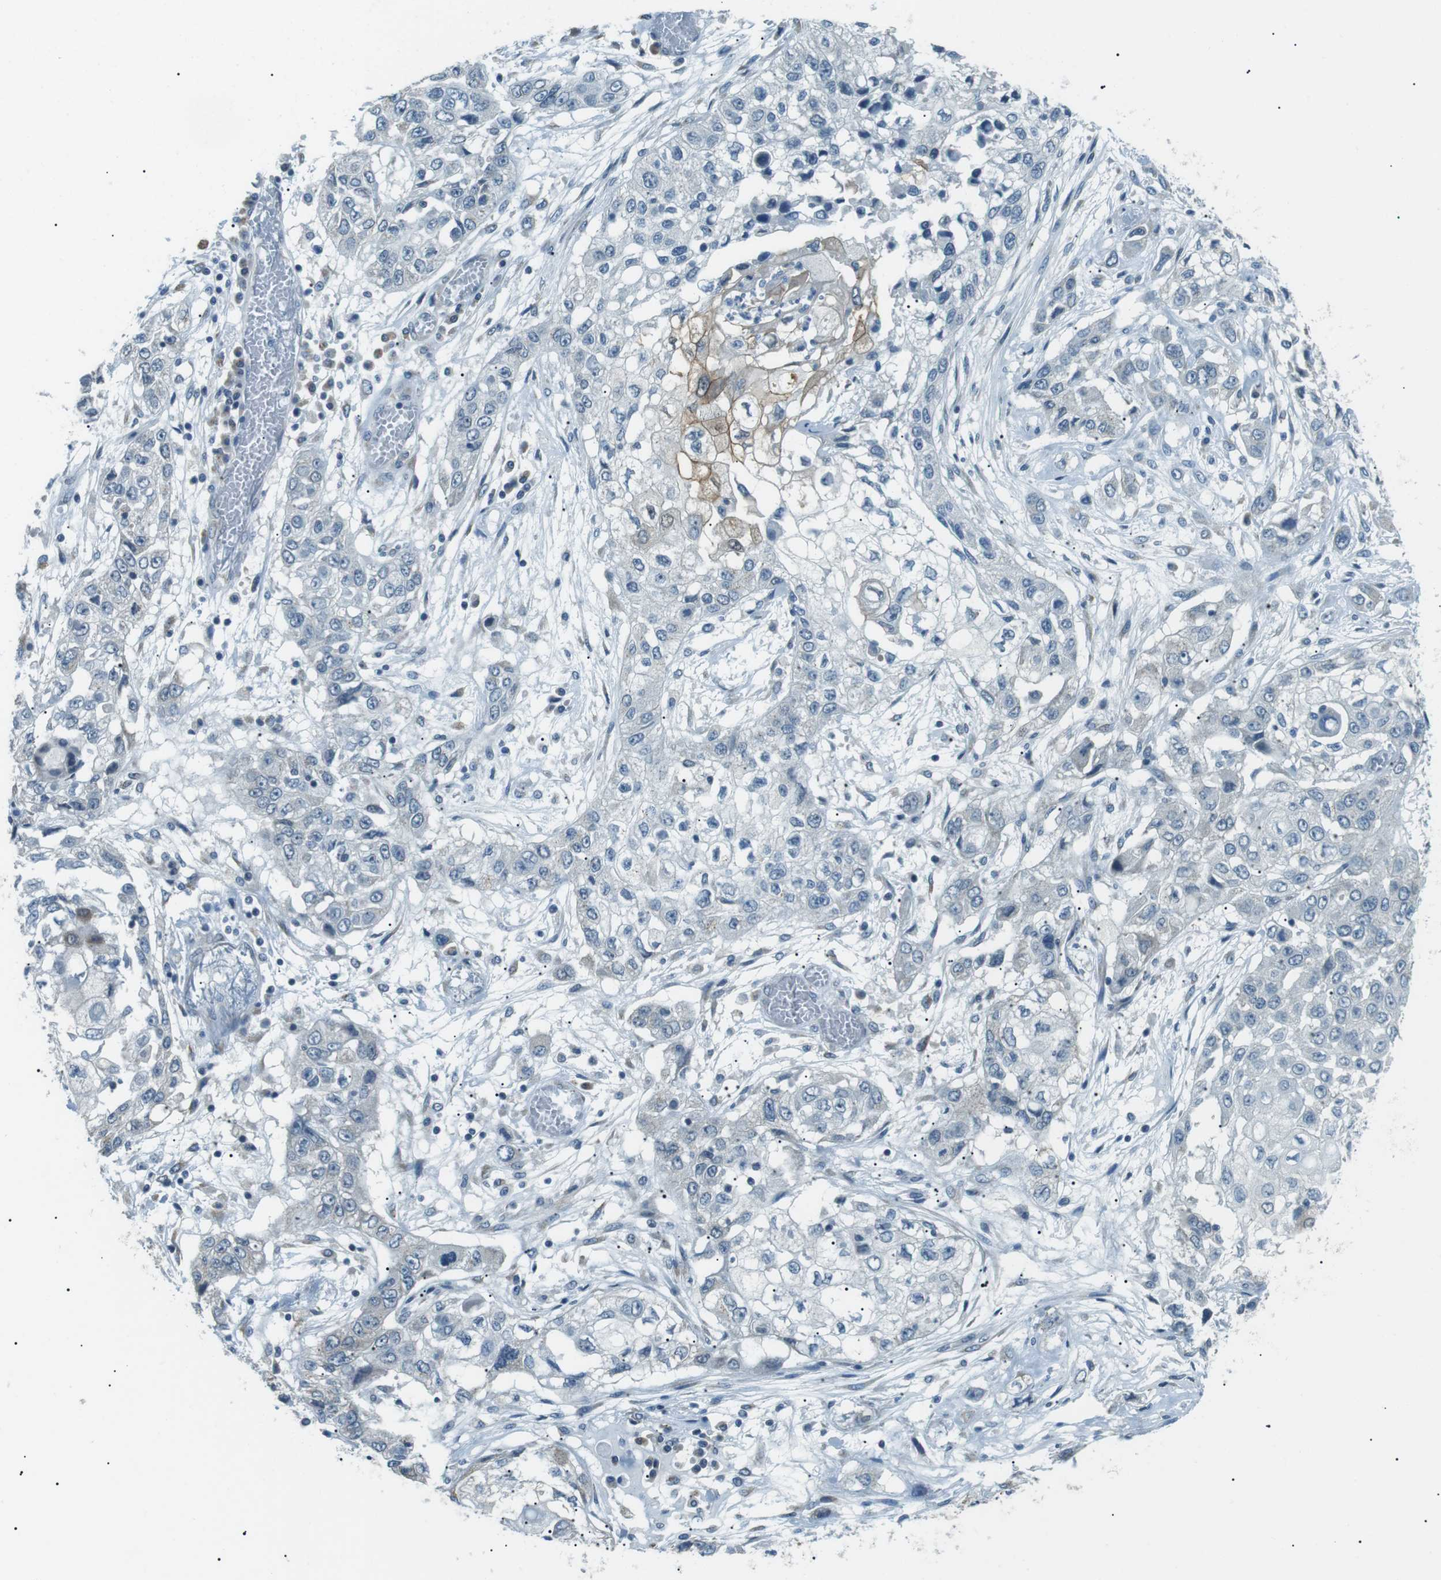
{"staining": {"intensity": "negative", "quantity": "none", "location": "none"}, "tissue": "lung cancer", "cell_type": "Tumor cells", "image_type": "cancer", "snomed": [{"axis": "morphology", "description": "Squamous cell carcinoma, NOS"}, {"axis": "topography", "description": "Lung"}], "caption": "Lung squamous cell carcinoma was stained to show a protein in brown. There is no significant staining in tumor cells.", "gene": "SERPINB2", "patient": {"sex": "male", "age": 71}}